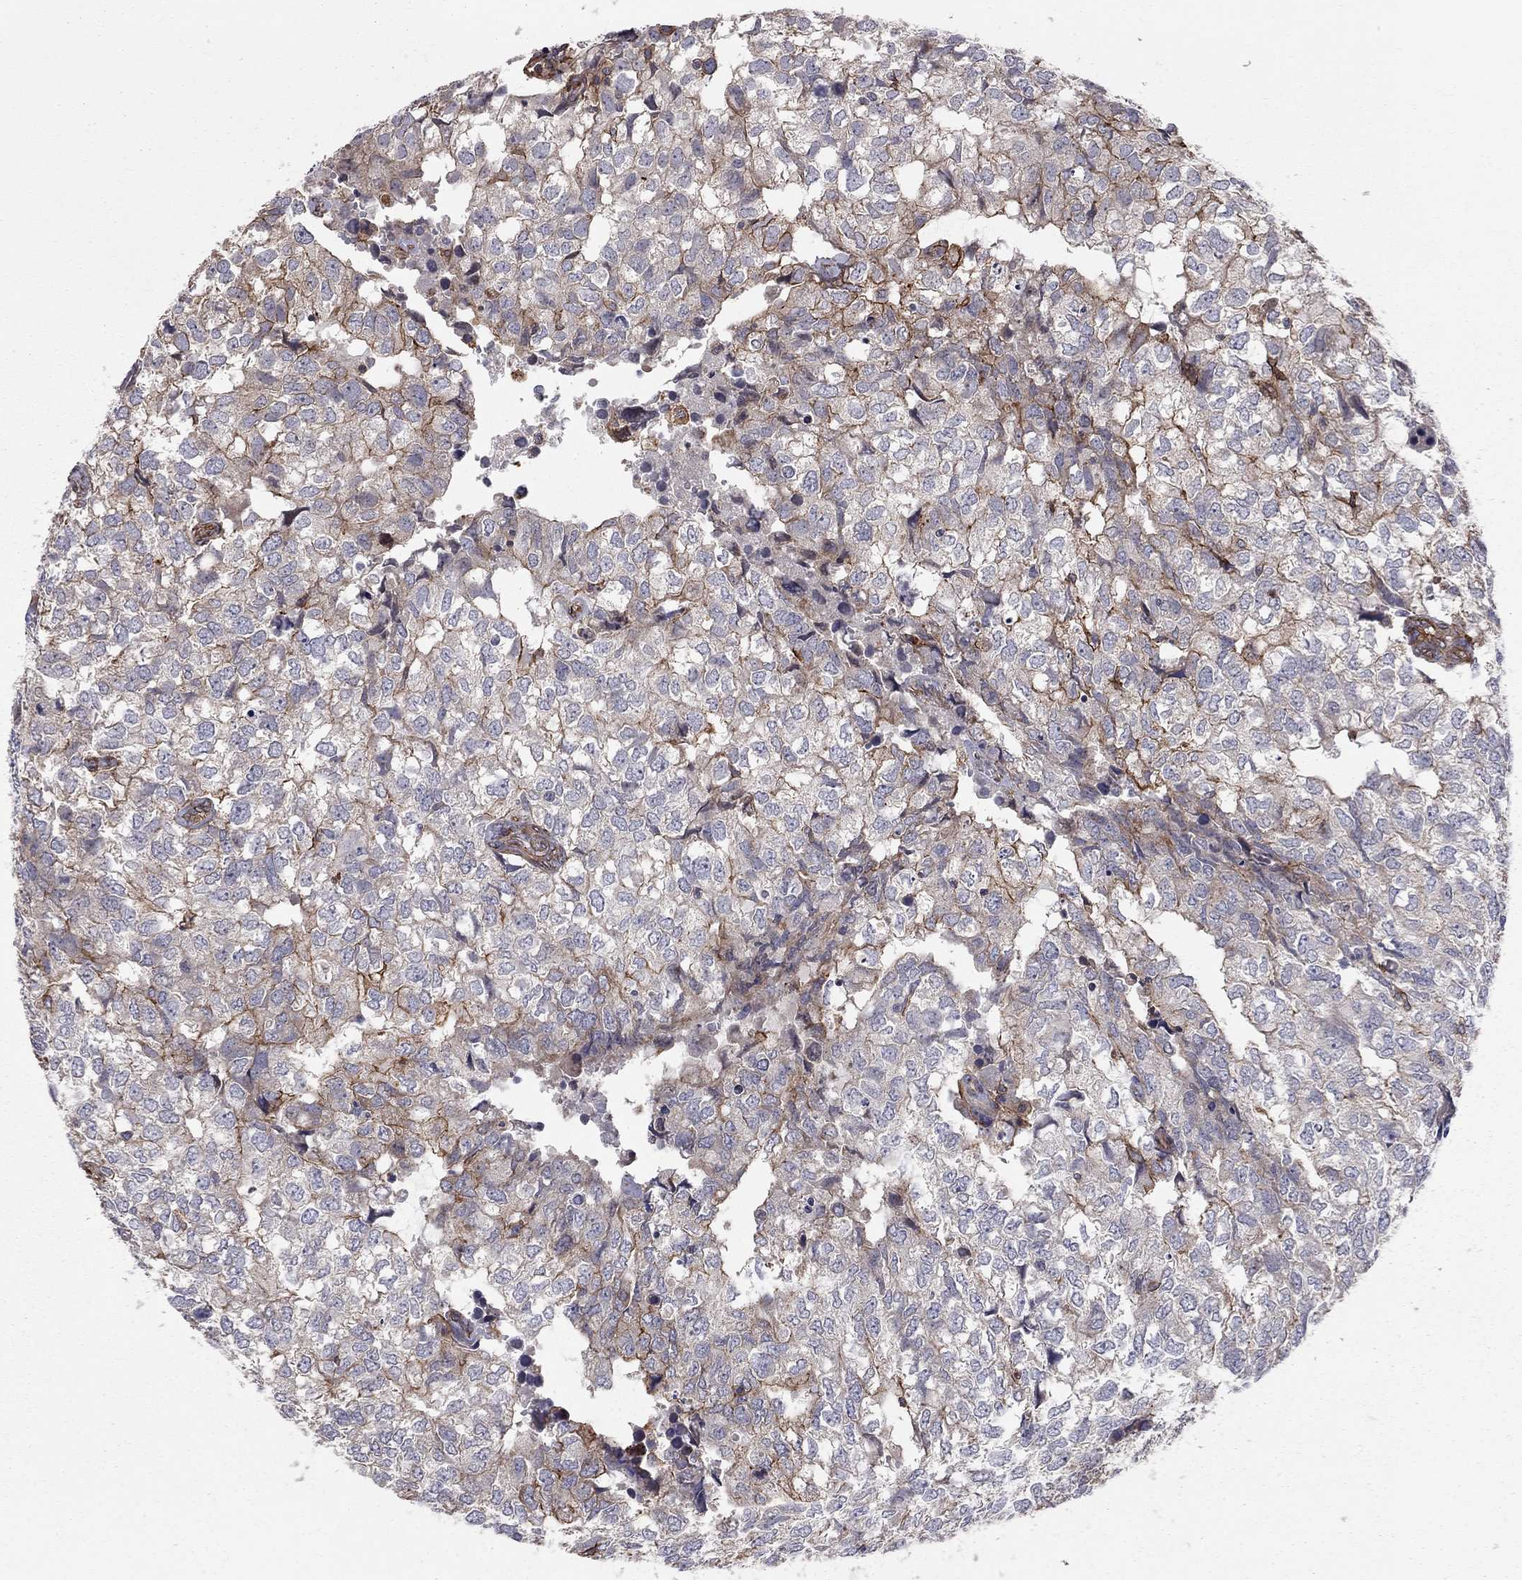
{"staining": {"intensity": "strong", "quantity": "<25%", "location": "cytoplasmic/membranous"}, "tissue": "breast cancer", "cell_type": "Tumor cells", "image_type": "cancer", "snomed": [{"axis": "morphology", "description": "Duct carcinoma"}, {"axis": "topography", "description": "Breast"}], "caption": "An immunohistochemistry micrograph of neoplastic tissue is shown. Protein staining in brown labels strong cytoplasmic/membranous positivity in infiltrating ductal carcinoma (breast) within tumor cells. Ihc stains the protein in brown and the nuclei are stained blue.", "gene": "RASEF", "patient": {"sex": "female", "age": 30}}